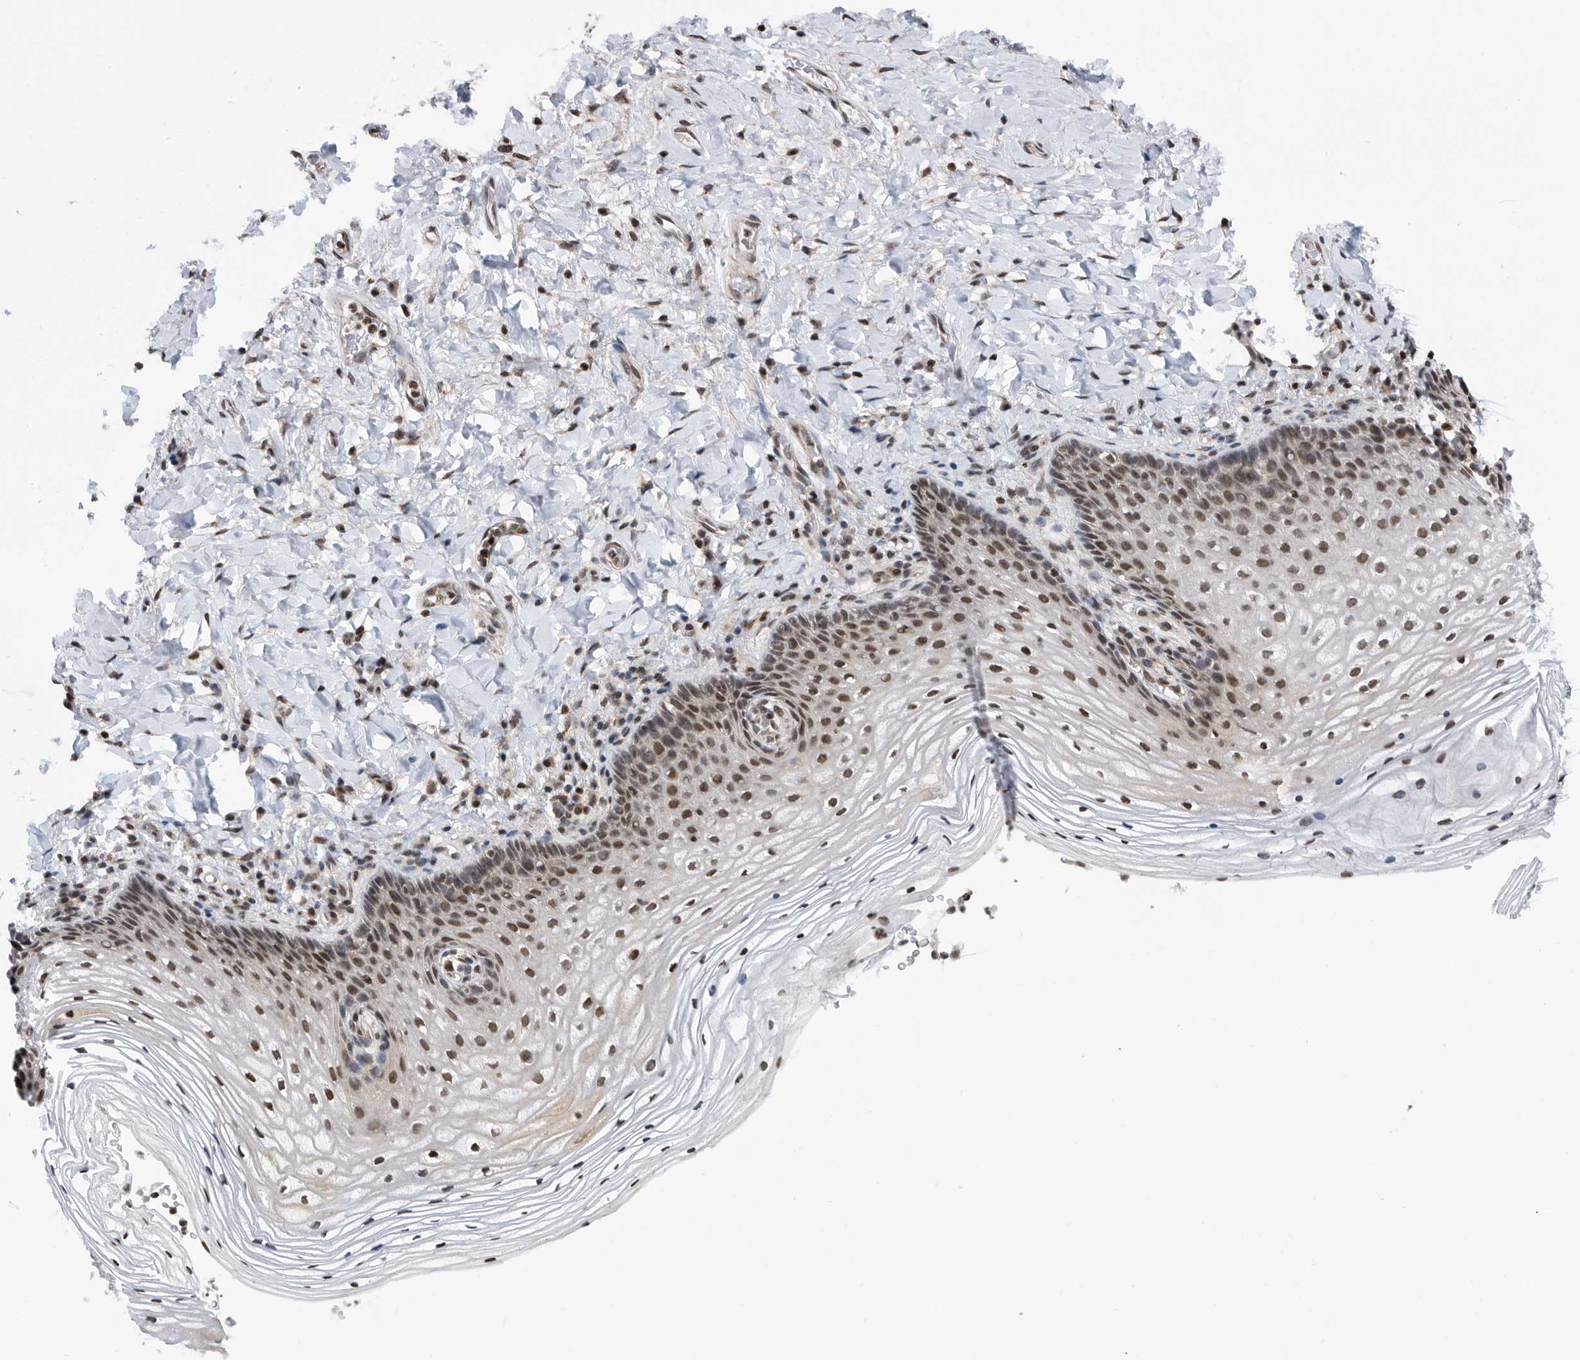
{"staining": {"intensity": "moderate", "quantity": ">75%", "location": "nuclear"}, "tissue": "vagina", "cell_type": "Squamous epithelial cells", "image_type": "normal", "snomed": [{"axis": "morphology", "description": "Normal tissue, NOS"}, {"axis": "topography", "description": "Vagina"}], "caption": "Approximately >75% of squamous epithelial cells in normal human vagina reveal moderate nuclear protein positivity as visualized by brown immunohistochemical staining.", "gene": "SNRNP48", "patient": {"sex": "female", "age": 60}}